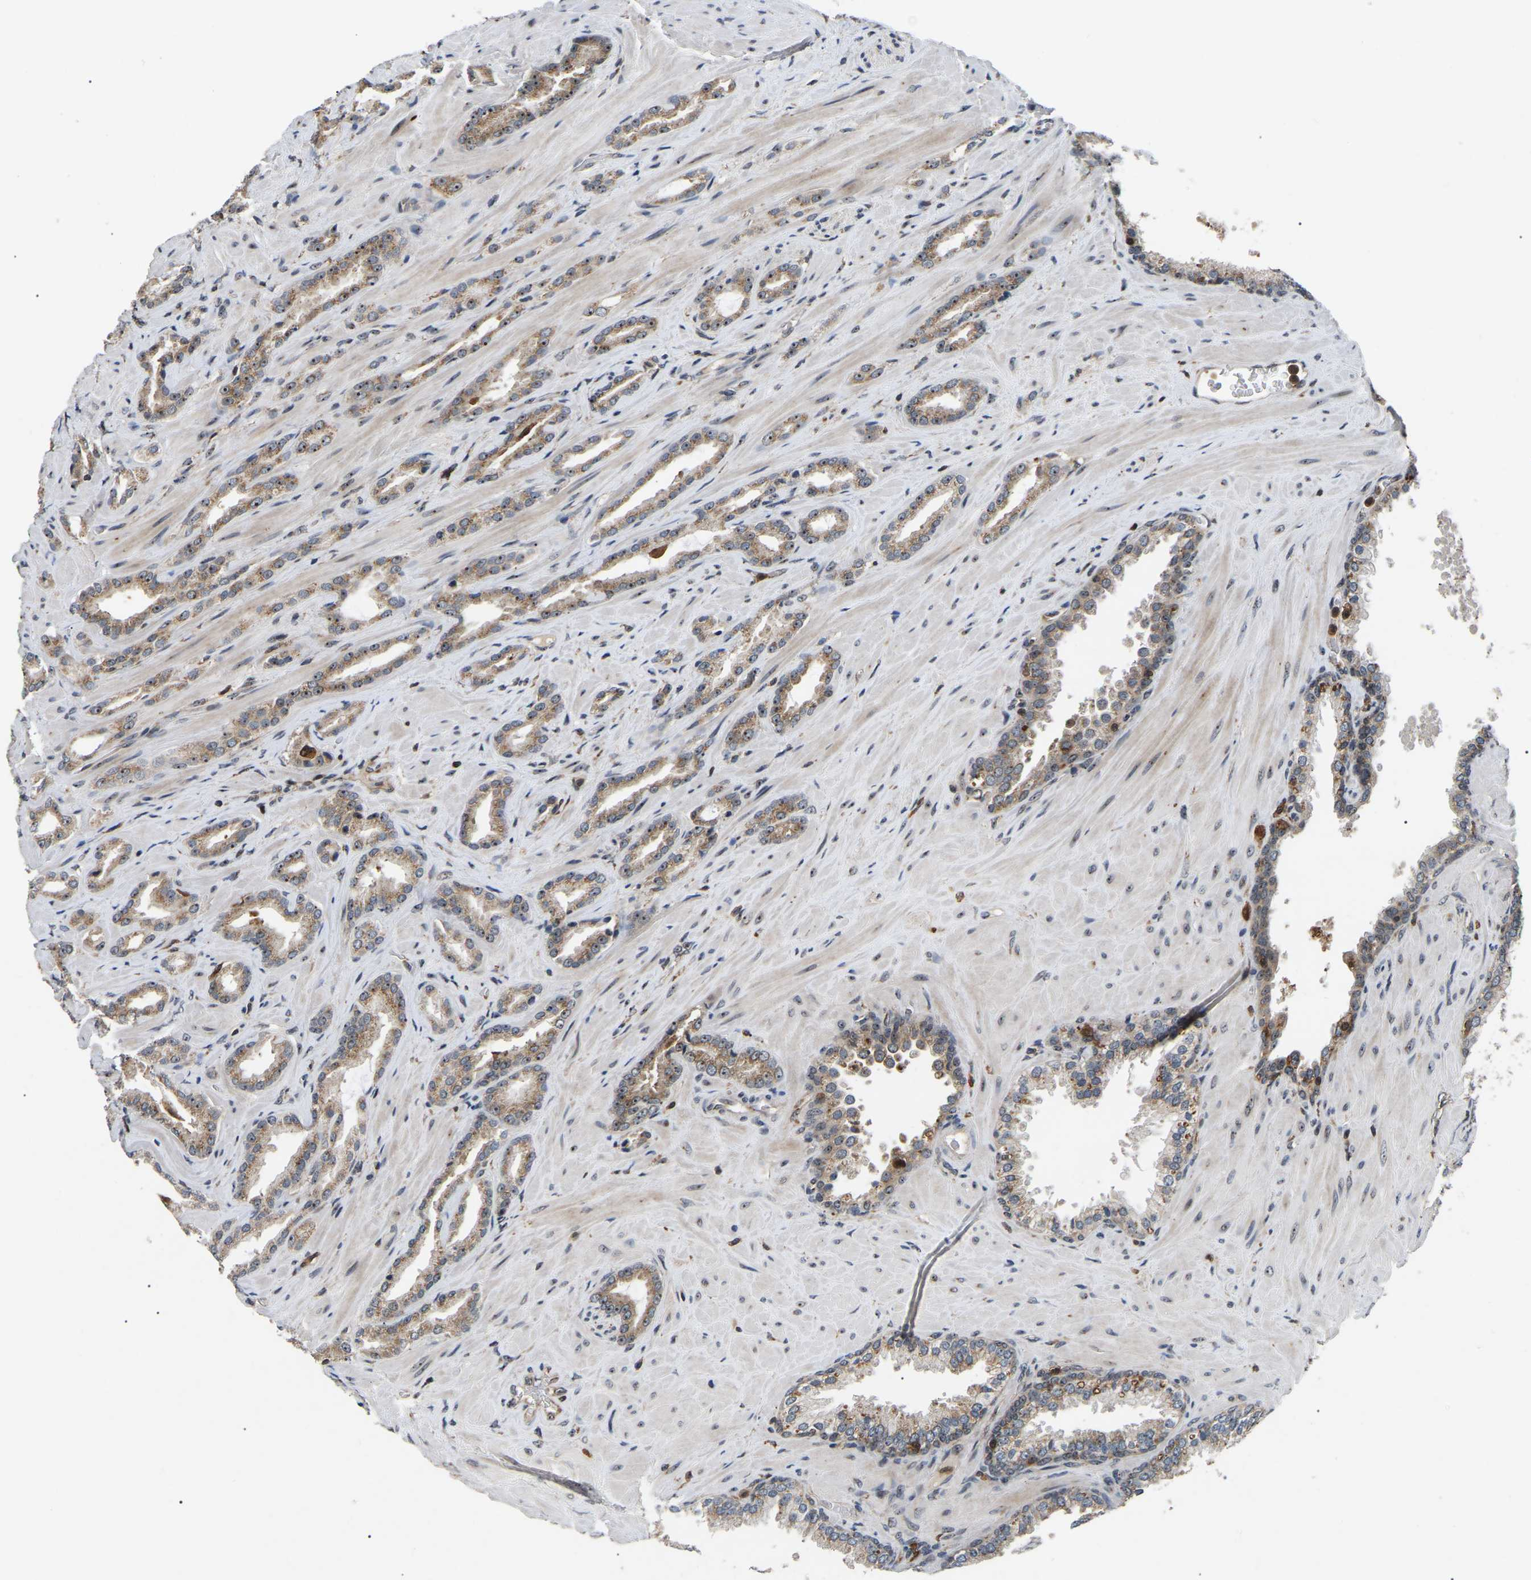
{"staining": {"intensity": "moderate", "quantity": ">75%", "location": "cytoplasmic/membranous,nuclear"}, "tissue": "prostate cancer", "cell_type": "Tumor cells", "image_type": "cancer", "snomed": [{"axis": "morphology", "description": "Adenocarcinoma, High grade"}, {"axis": "topography", "description": "Prostate"}], "caption": "A micrograph of prostate cancer stained for a protein shows moderate cytoplasmic/membranous and nuclear brown staining in tumor cells. (DAB IHC, brown staining for protein, blue staining for nuclei).", "gene": "RBM28", "patient": {"sex": "male", "age": 64}}